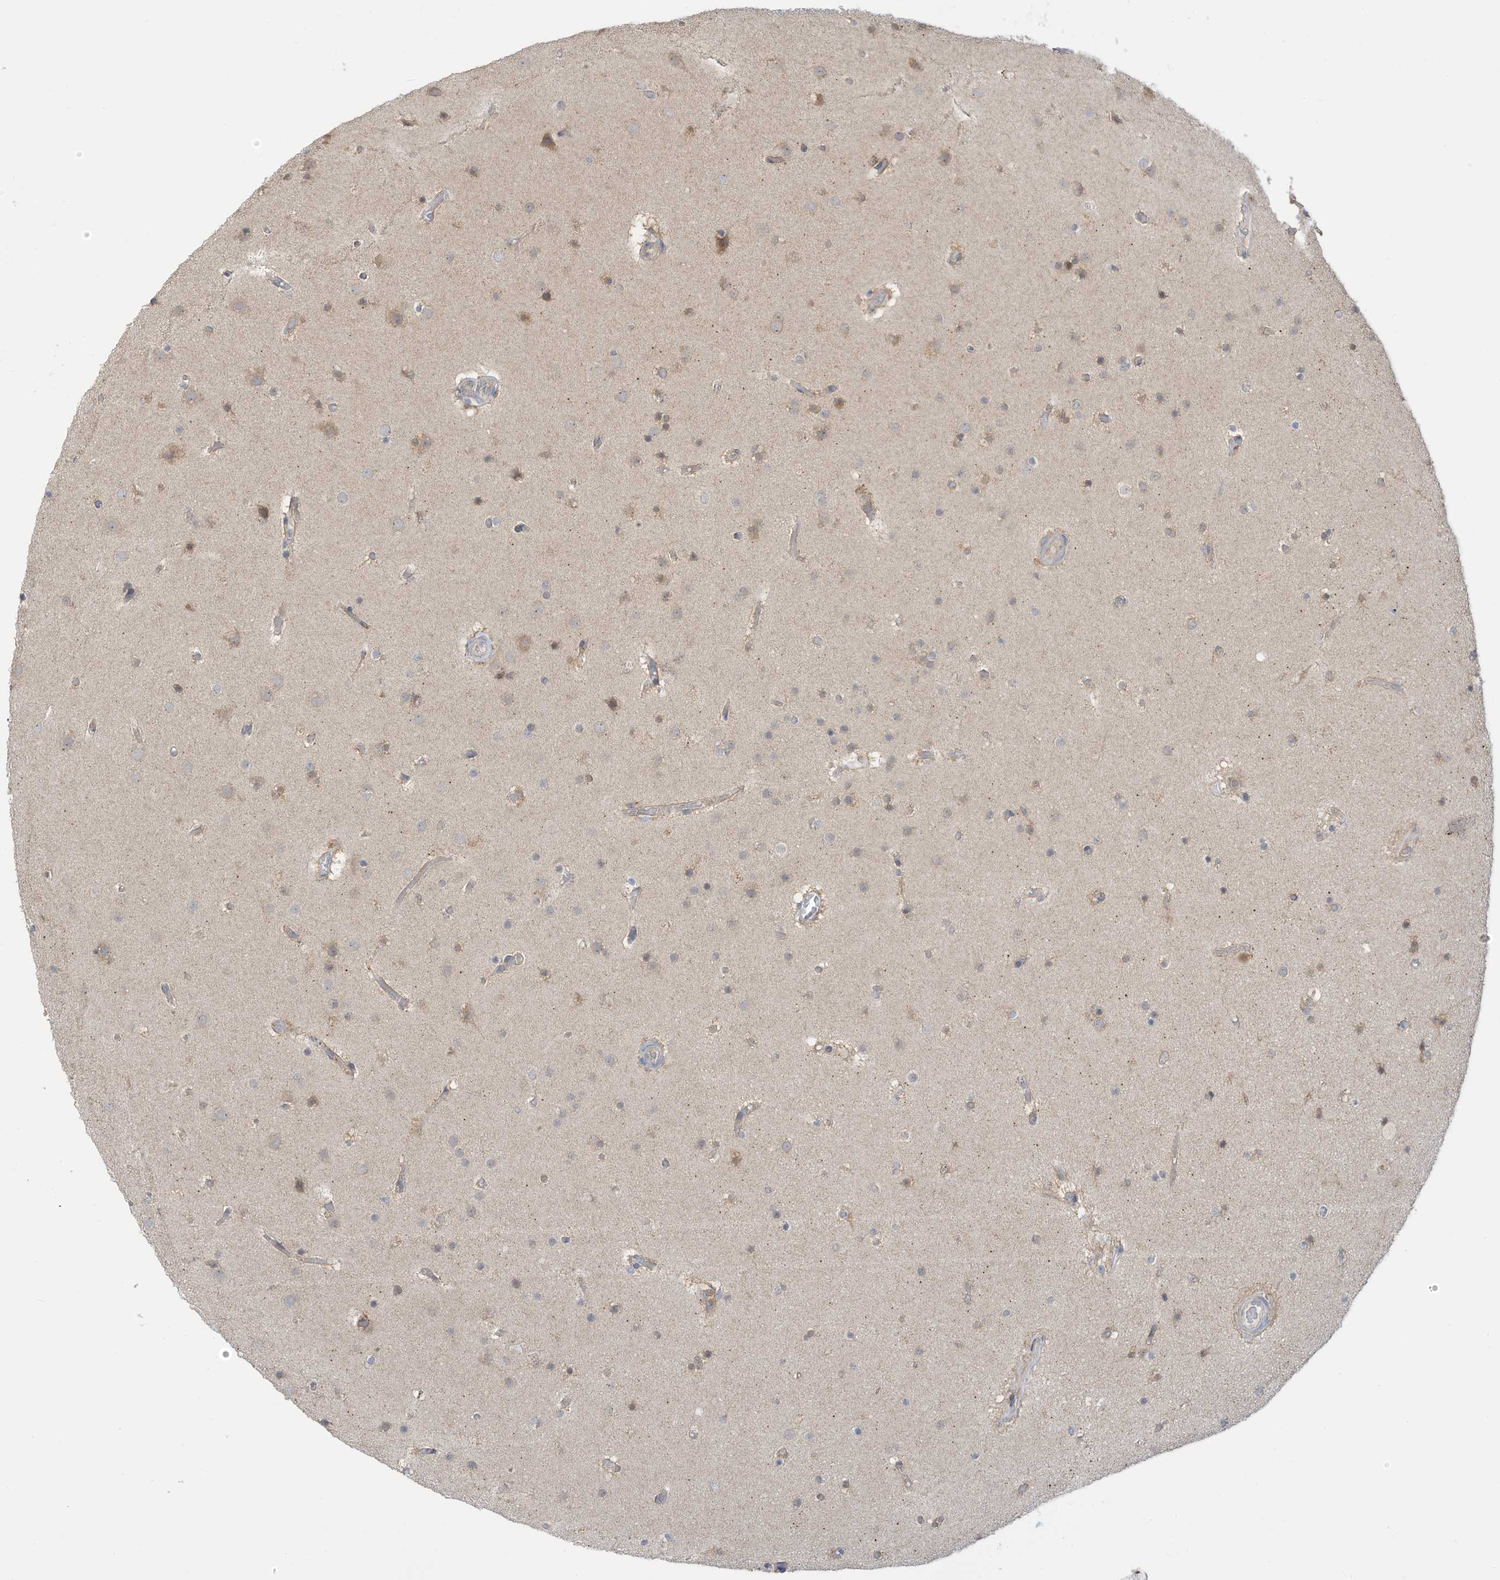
{"staining": {"intensity": "negative", "quantity": "none", "location": "none"}, "tissue": "glioma", "cell_type": "Tumor cells", "image_type": "cancer", "snomed": [{"axis": "morphology", "description": "Glioma, malignant, High grade"}, {"axis": "topography", "description": "Cerebral cortex"}], "caption": "A high-resolution micrograph shows immunohistochemistry (IHC) staining of glioma, which reveals no significant staining in tumor cells. The staining is performed using DAB (3,3'-diaminobenzidine) brown chromogen with nuclei counter-stained in using hematoxylin.", "gene": "LRRN2", "patient": {"sex": "female", "age": 36}}